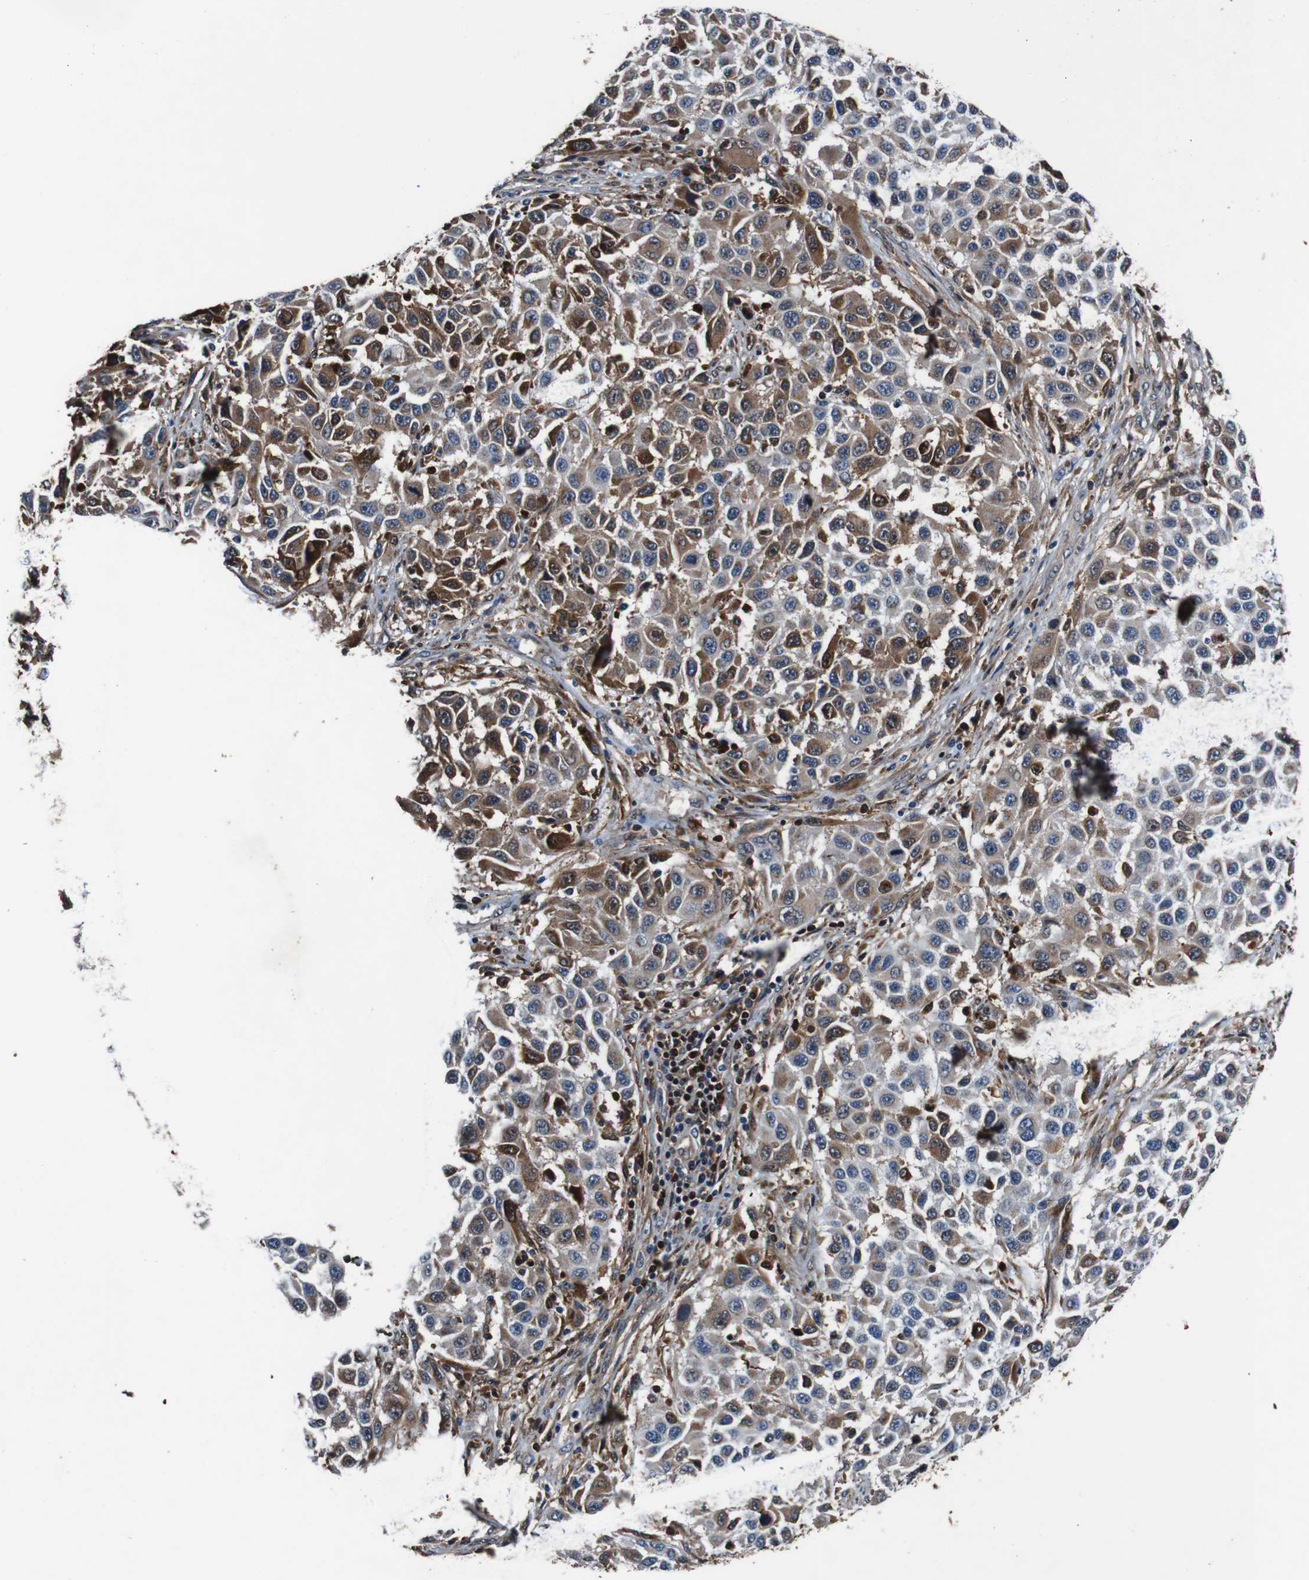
{"staining": {"intensity": "moderate", "quantity": "25%-75%", "location": "cytoplasmic/membranous,nuclear"}, "tissue": "melanoma", "cell_type": "Tumor cells", "image_type": "cancer", "snomed": [{"axis": "morphology", "description": "Malignant melanoma, Metastatic site"}, {"axis": "topography", "description": "Lymph node"}], "caption": "Immunohistochemistry (IHC) of human melanoma reveals medium levels of moderate cytoplasmic/membranous and nuclear positivity in about 25%-75% of tumor cells. (Stains: DAB in brown, nuclei in blue, Microscopy: brightfield microscopy at high magnification).", "gene": "ANXA1", "patient": {"sex": "male", "age": 61}}